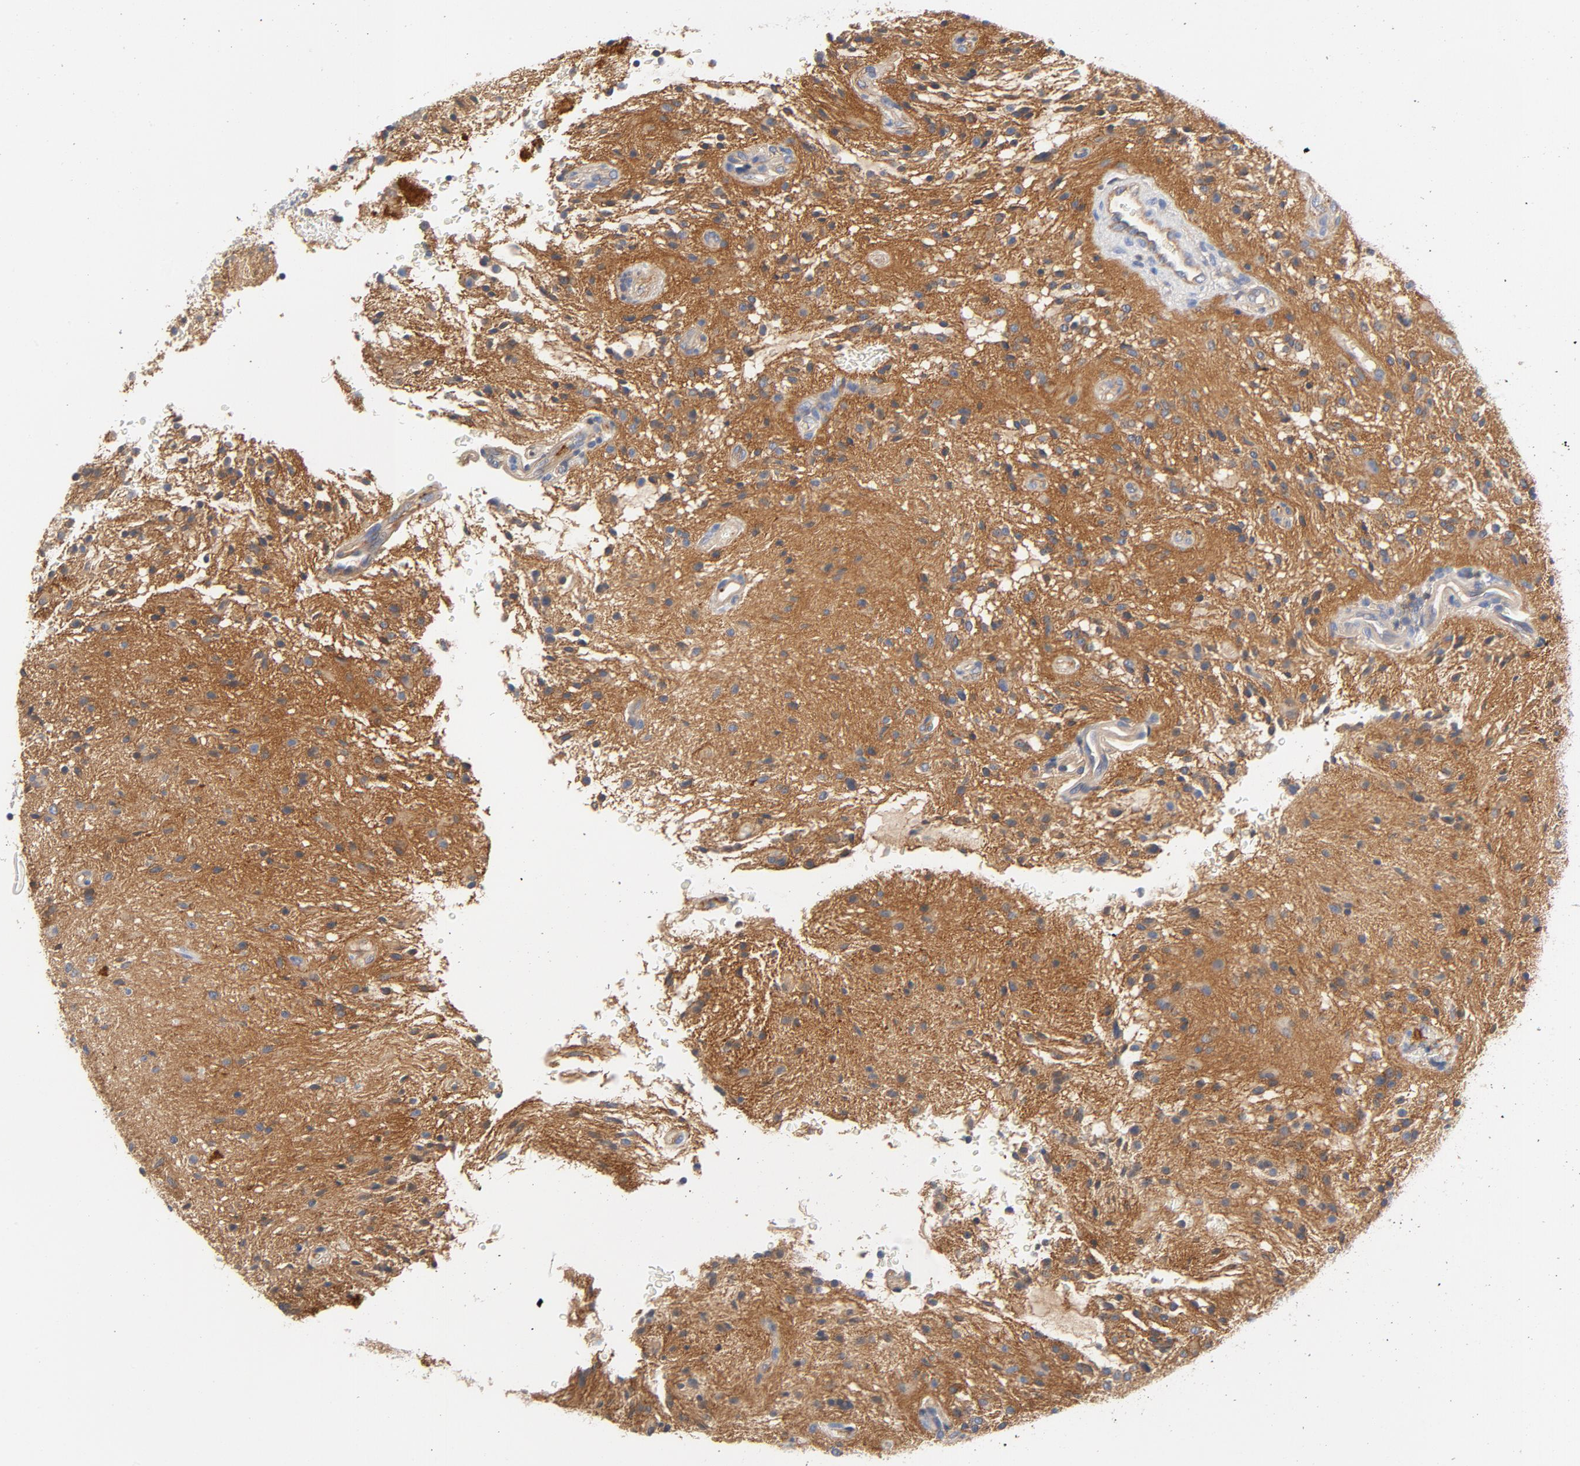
{"staining": {"intensity": "strong", "quantity": ">75%", "location": "cytoplasmic/membranous"}, "tissue": "glioma", "cell_type": "Tumor cells", "image_type": "cancer", "snomed": [{"axis": "morphology", "description": "Glioma, malignant, NOS"}, {"axis": "topography", "description": "Cerebellum"}], "caption": "Malignant glioma stained with immunohistochemistry demonstrates strong cytoplasmic/membranous expression in about >75% of tumor cells. Using DAB (3,3'-diaminobenzidine) (brown) and hematoxylin (blue) stains, captured at high magnification using brightfield microscopy.", "gene": "SRC", "patient": {"sex": "female", "age": 10}}